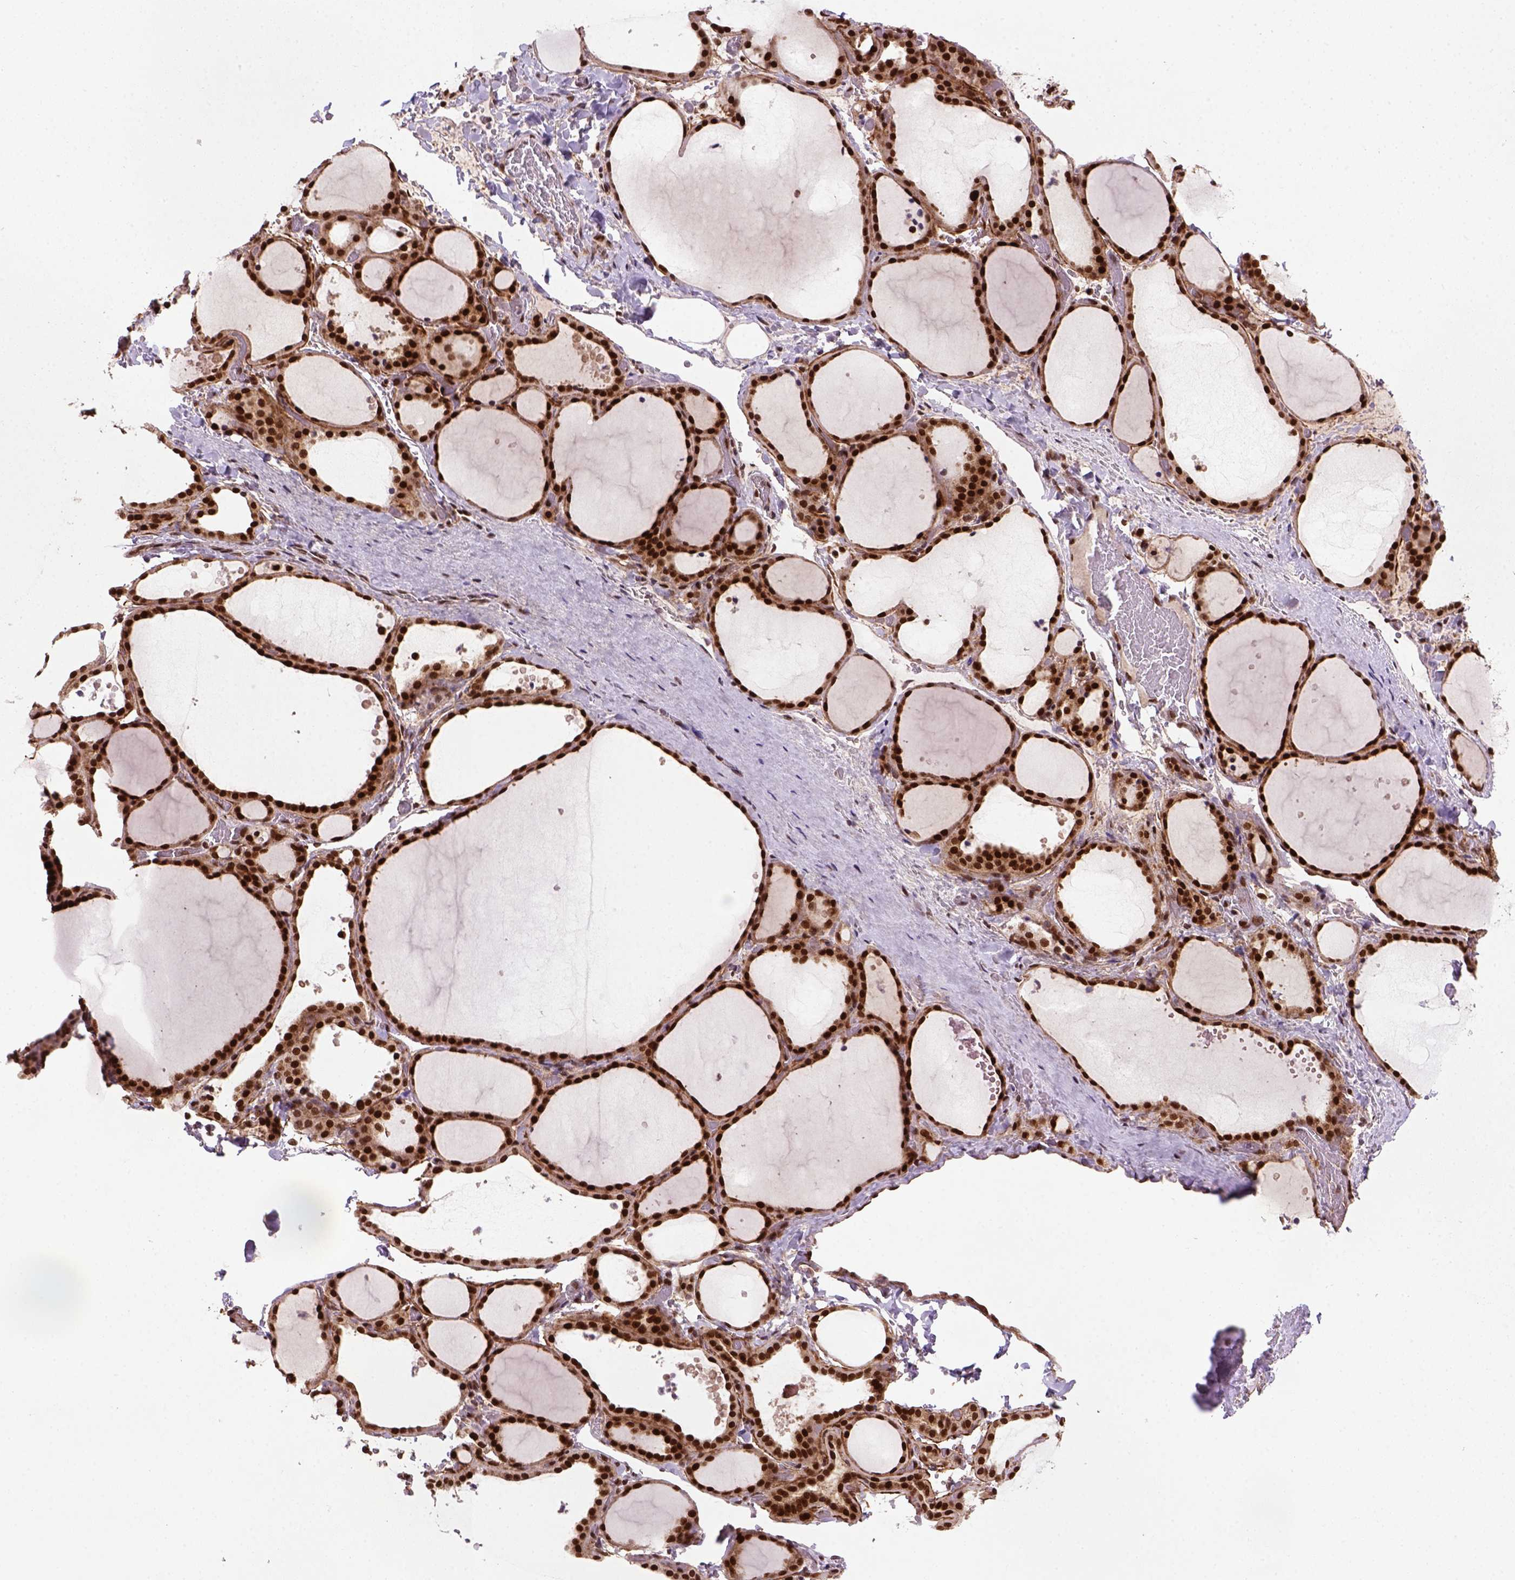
{"staining": {"intensity": "strong", "quantity": ">75%", "location": "nuclear"}, "tissue": "thyroid gland", "cell_type": "Glandular cells", "image_type": "normal", "snomed": [{"axis": "morphology", "description": "Normal tissue, NOS"}, {"axis": "topography", "description": "Thyroid gland"}], "caption": "A high amount of strong nuclear positivity is seen in about >75% of glandular cells in benign thyroid gland. (Brightfield microscopy of DAB IHC at high magnification).", "gene": "MGMT", "patient": {"sex": "female", "age": 36}}